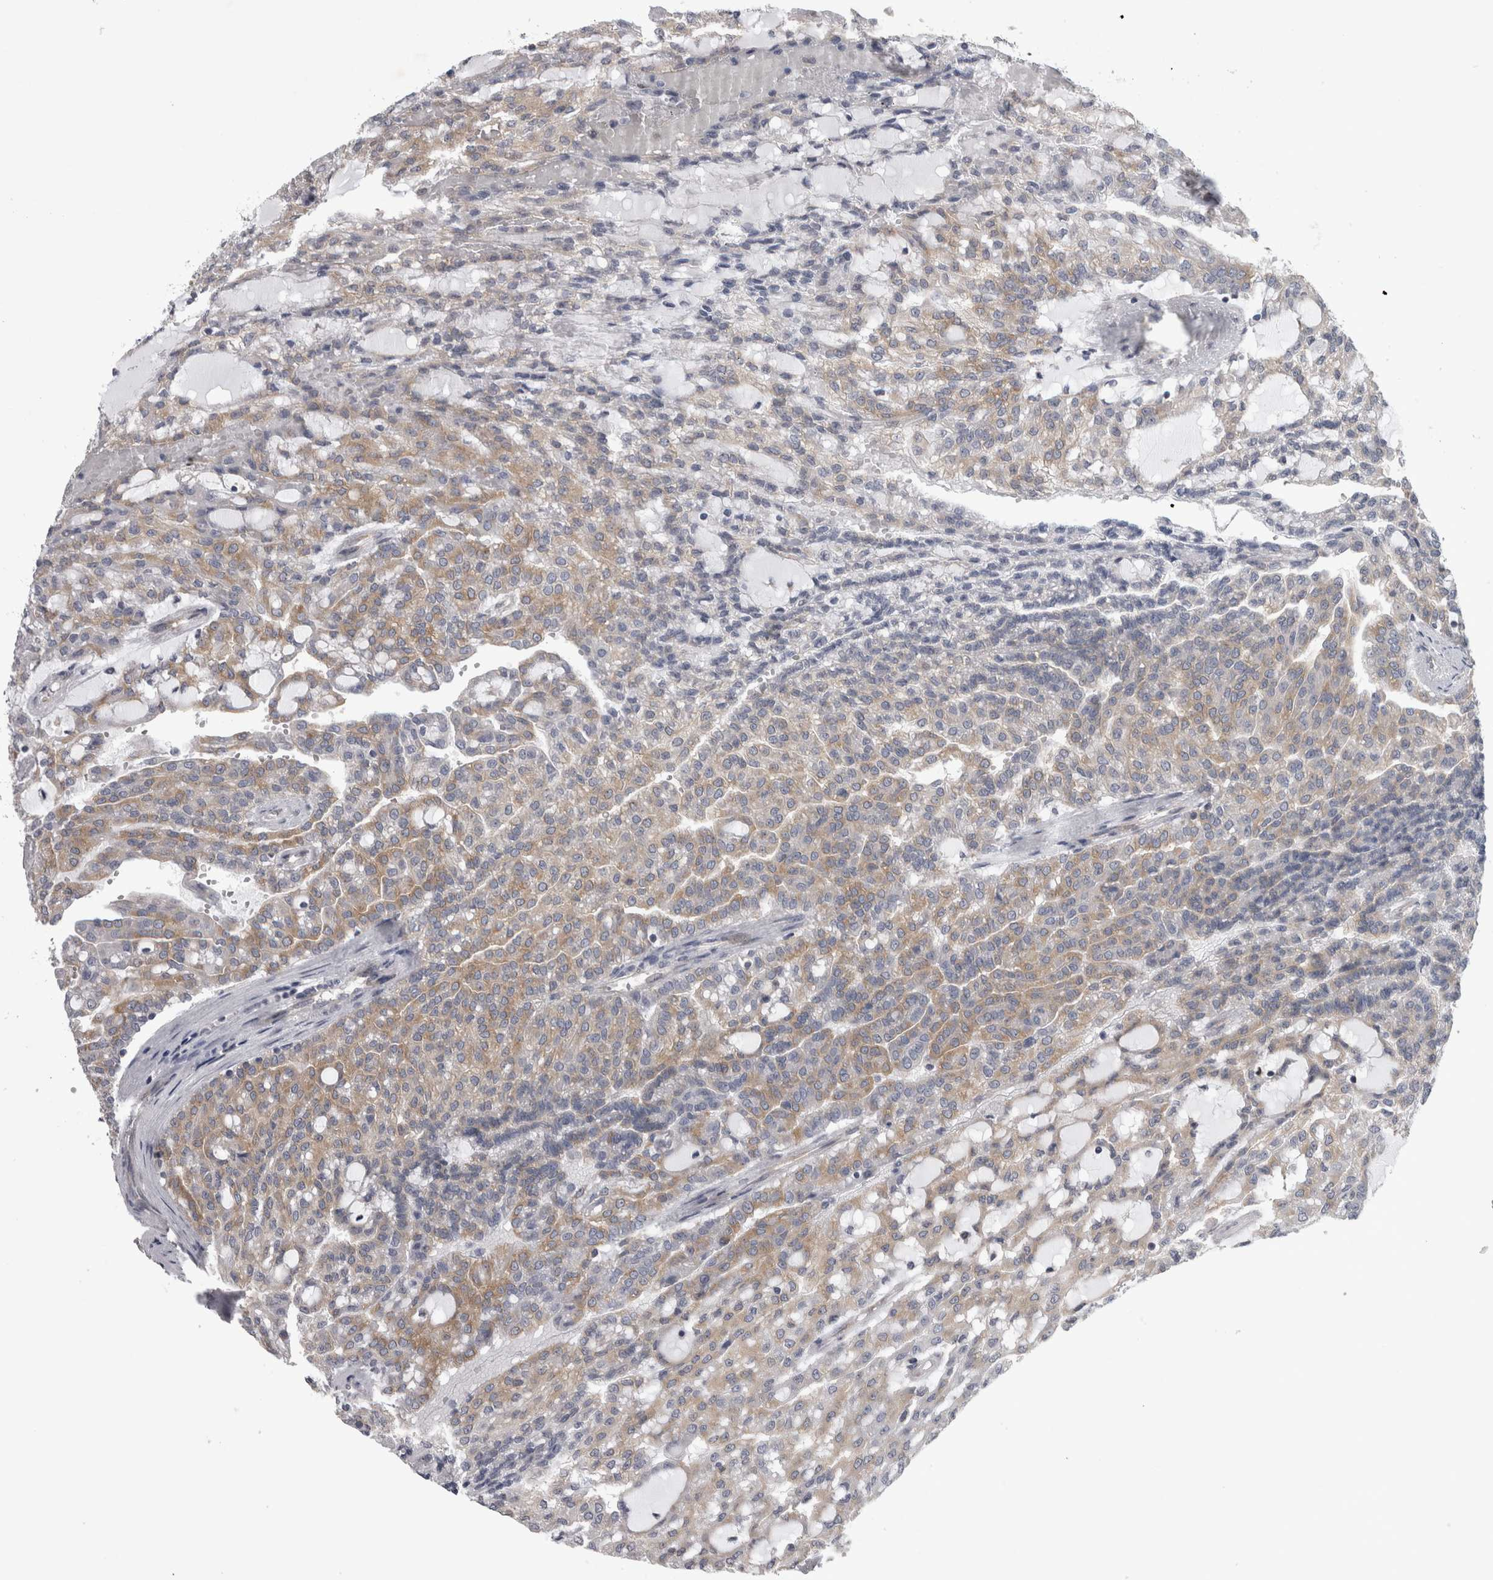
{"staining": {"intensity": "weak", "quantity": ">75%", "location": "cytoplasmic/membranous"}, "tissue": "renal cancer", "cell_type": "Tumor cells", "image_type": "cancer", "snomed": [{"axis": "morphology", "description": "Adenocarcinoma, NOS"}, {"axis": "topography", "description": "Kidney"}], "caption": "DAB immunohistochemical staining of human renal cancer reveals weak cytoplasmic/membranous protein staining in about >75% of tumor cells.", "gene": "PRRC2C", "patient": {"sex": "male", "age": 63}}